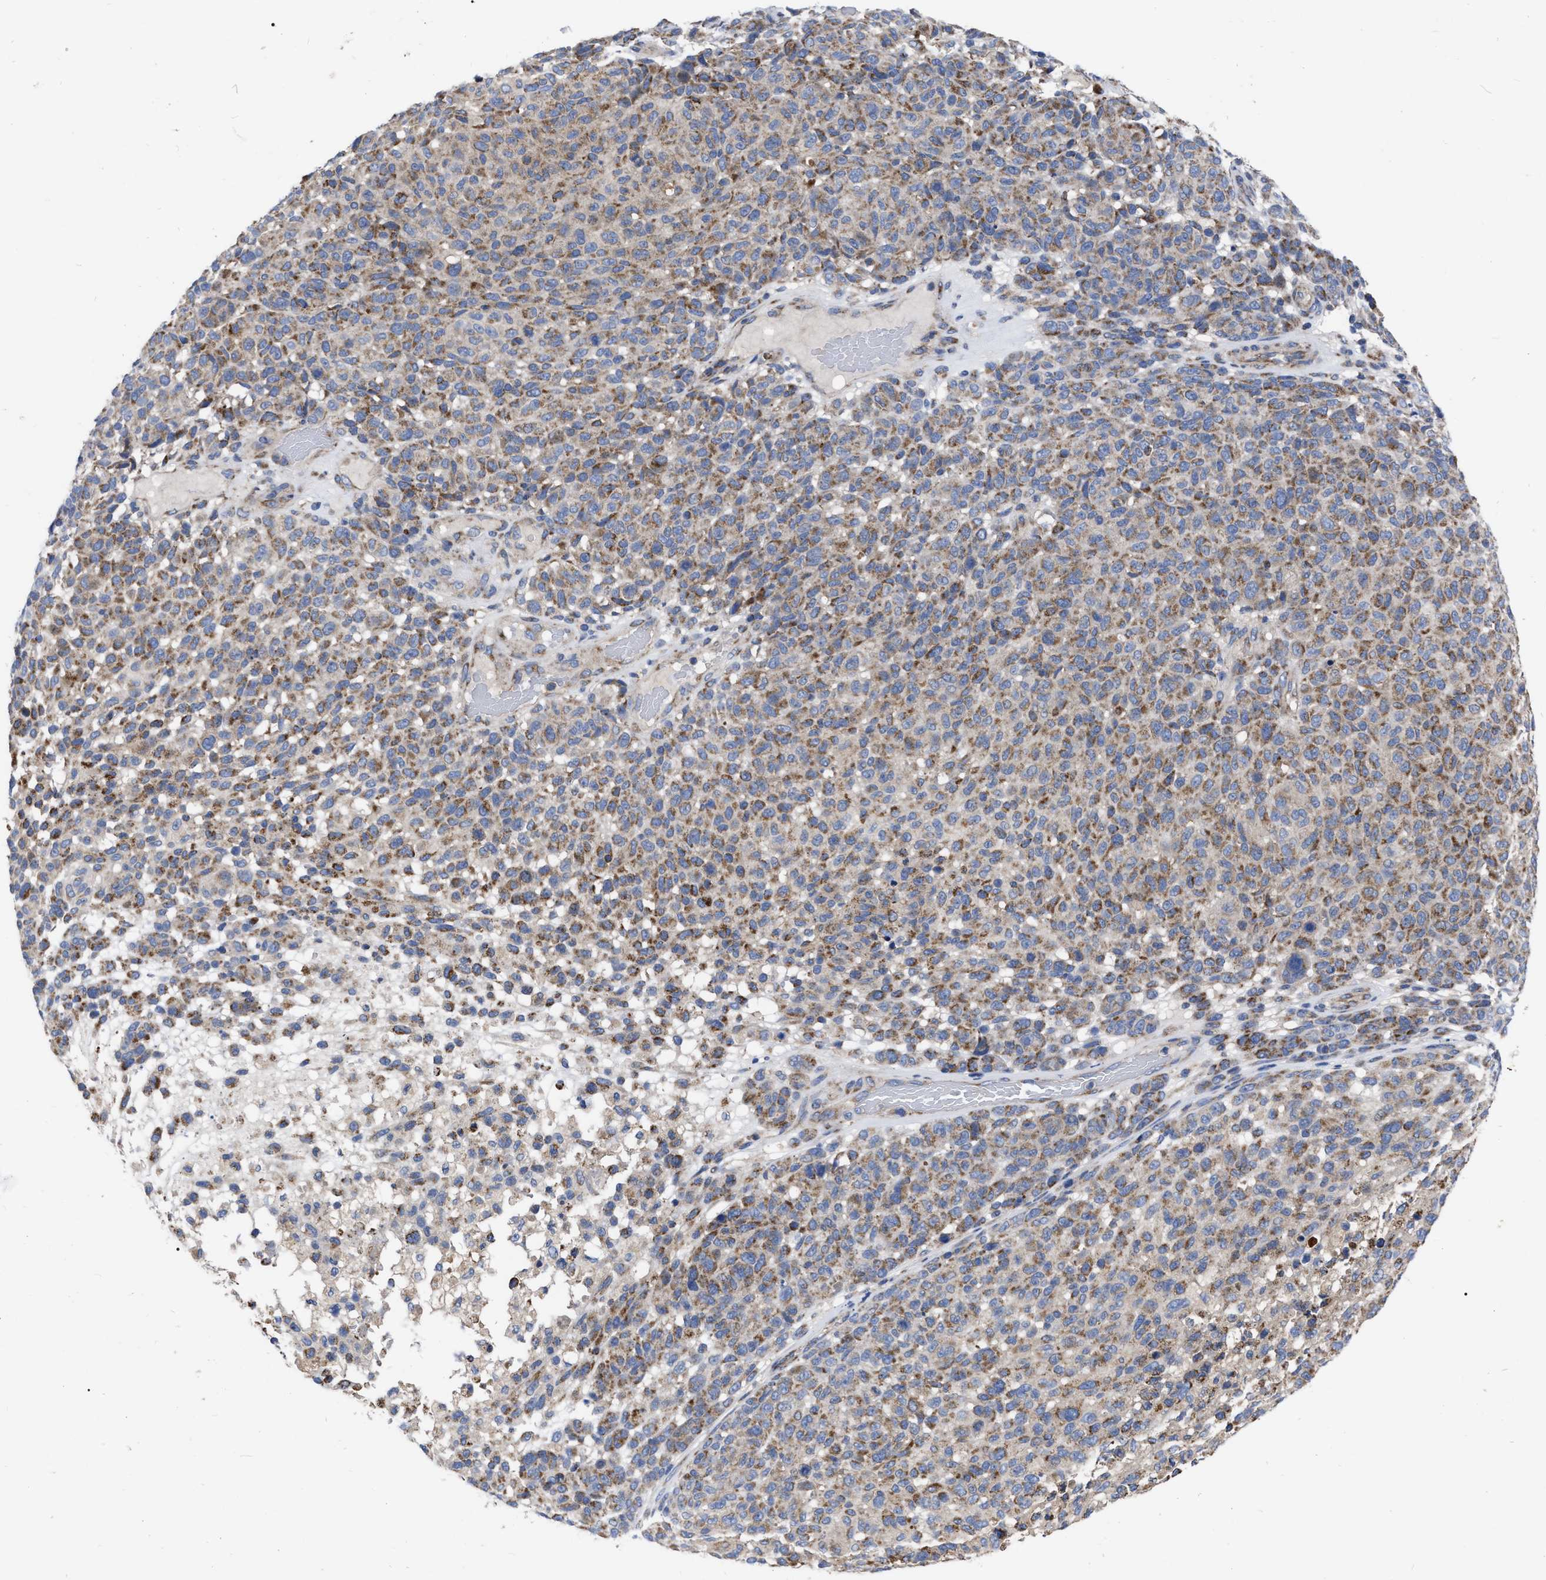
{"staining": {"intensity": "moderate", "quantity": ">75%", "location": "cytoplasmic/membranous"}, "tissue": "melanoma", "cell_type": "Tumor cells", "image_type": "cancer", "snomed": [{"axis": "morphology", "description": "Malignant melanoma, NOS"}, {"axis": "topography", "description": "Skin"}], "caption": "Brown immunohistochemical staining in malignant melanoma displays moderate cytoplasmic/membranous positivity in approximately >75% of tumor cells.", "gene": "CDKN2C", "patient": {"sex": "male", "age": 59}}